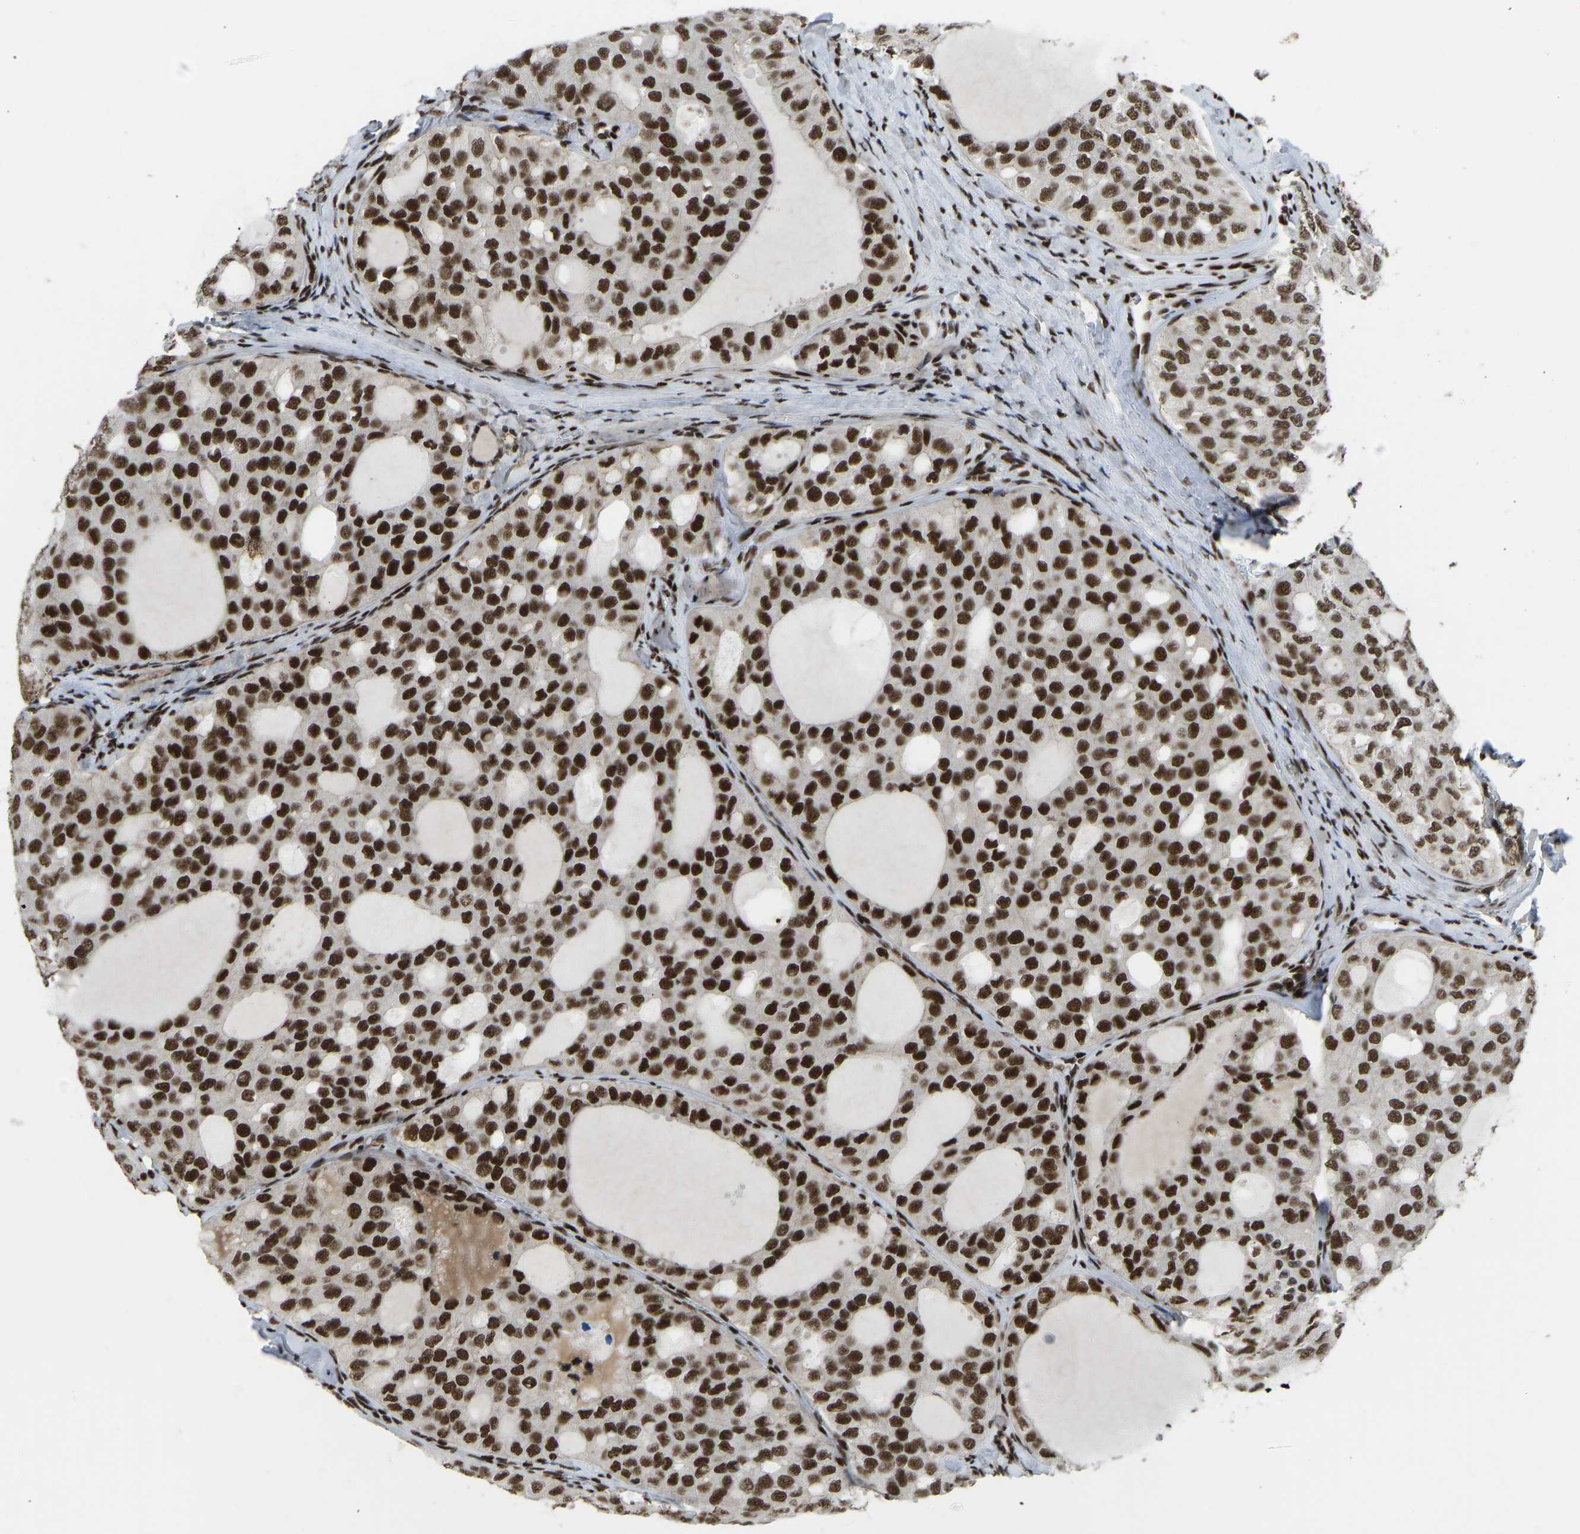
{"staining": {"intensity": "strong", "quantity": ">75%", "location": "nuclear"}, "tissue": "thyroid cancer", "cell_type": "Tumor cells", "image_type": "cancer", "snomed": [{"axis": "morphology", "description": "Follicular adenoma carcinoma, NOS"}, {"axis": "topography", "description": "Thyroid gland"}], "caption": "Tumor cells display high levels of strong nuclear positivity in about >75% of cells in thyroid follicular adenoma carcinoma. (DAB (3,3'-diaminobenzidine) IHC with brightfield microscopy, high magnification).", "gene": "FOXK1", "patient": {"sex": "male", "age": 75}}